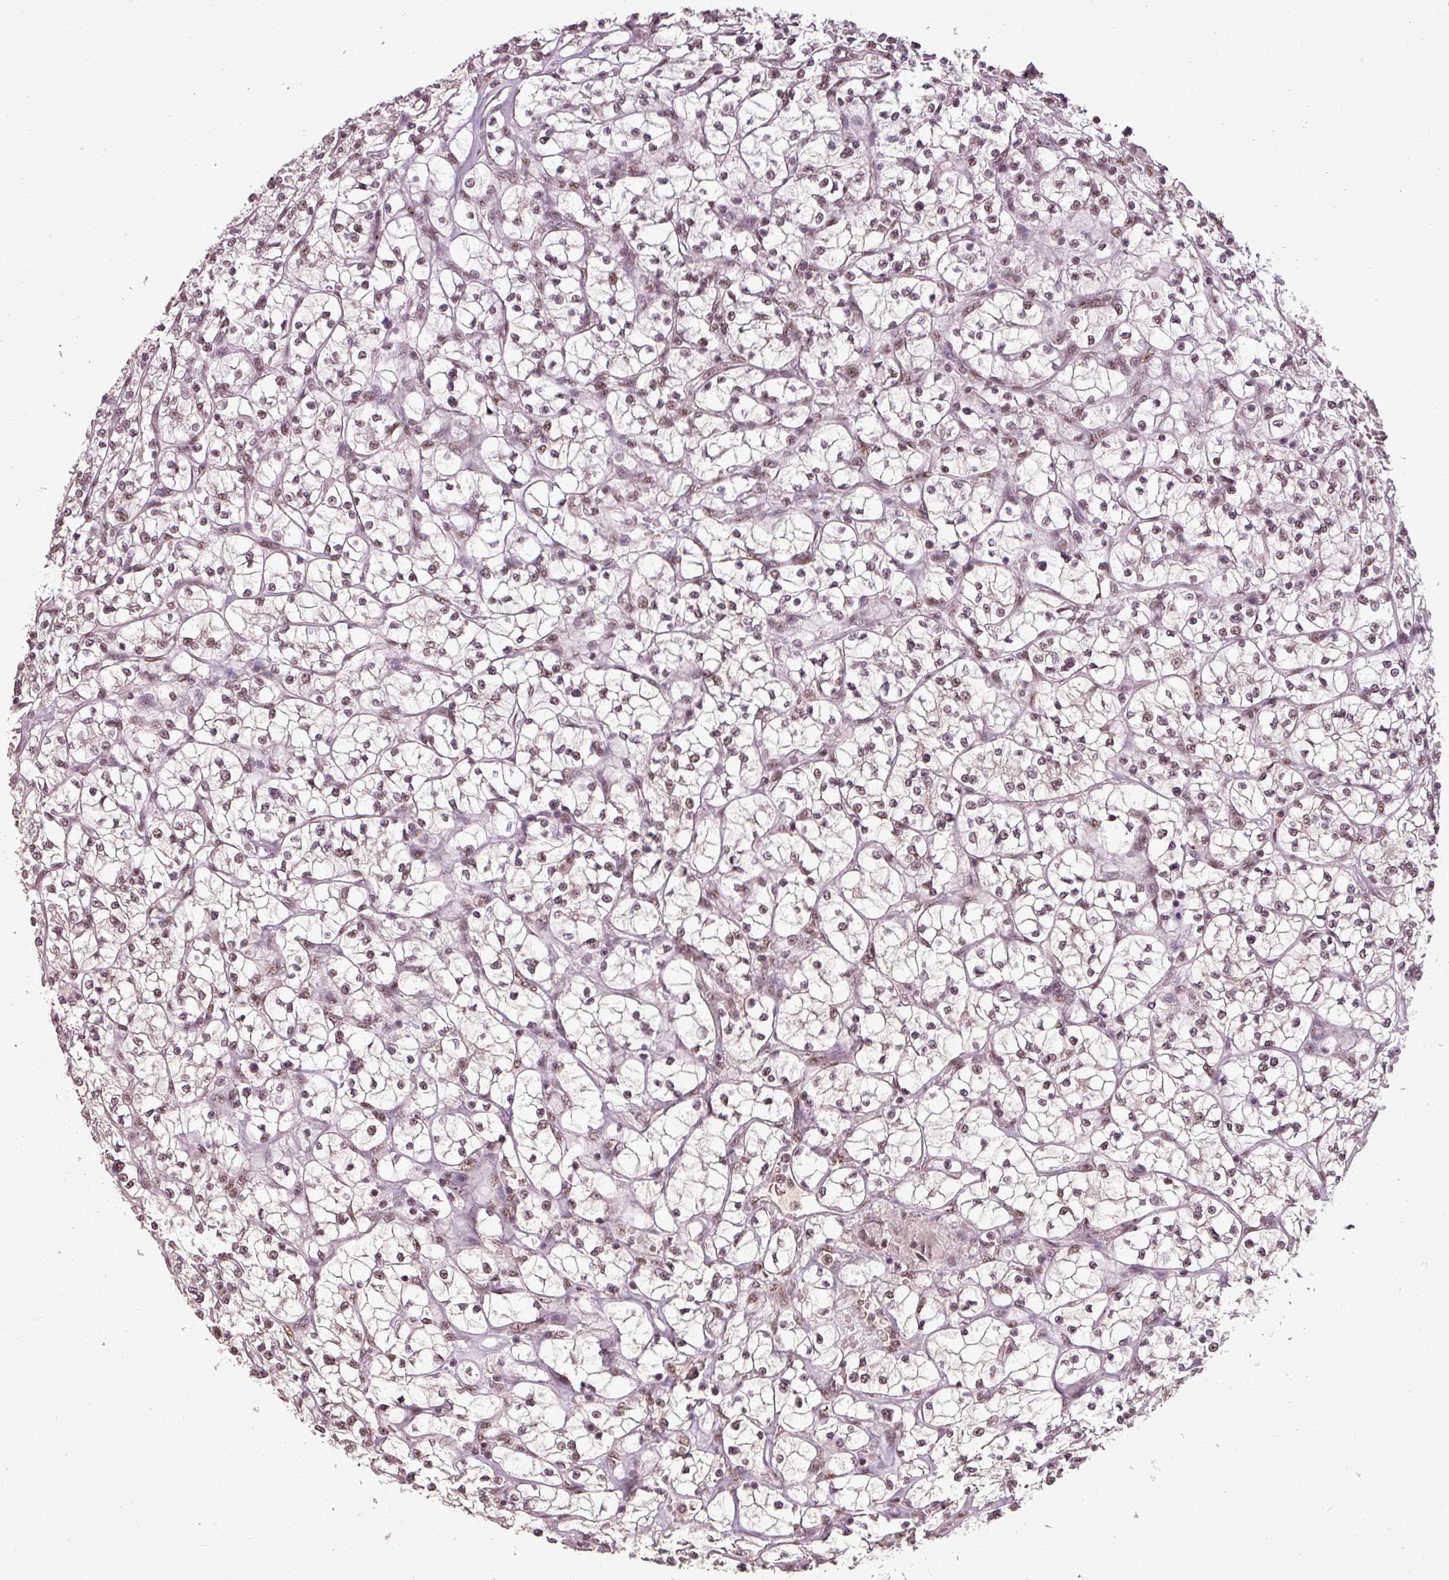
{"staining": {"intensity": "moderate", "quantity": ">75%", "location": "nuclear"}, "tissue": "renal cancer", "cell_type": "Tumor cells", "image_type": "cancer", "snomed": [{"axis": "morphology", "description": "Adenocarcinoma, NOS"}, {"axis": "topography", "description": "Kidney"}], "caption": "The immunohistochemical stain labels moderate nuclear positivity in tumor cells of renal adenocarcinoma tissue. (DAB (3,3'-diaminobenzidine) IHC, brown staining for protein, blue staining for nuclei).", "gene": "BCAS3", "patient": {"sex": "female", "age": 64}}